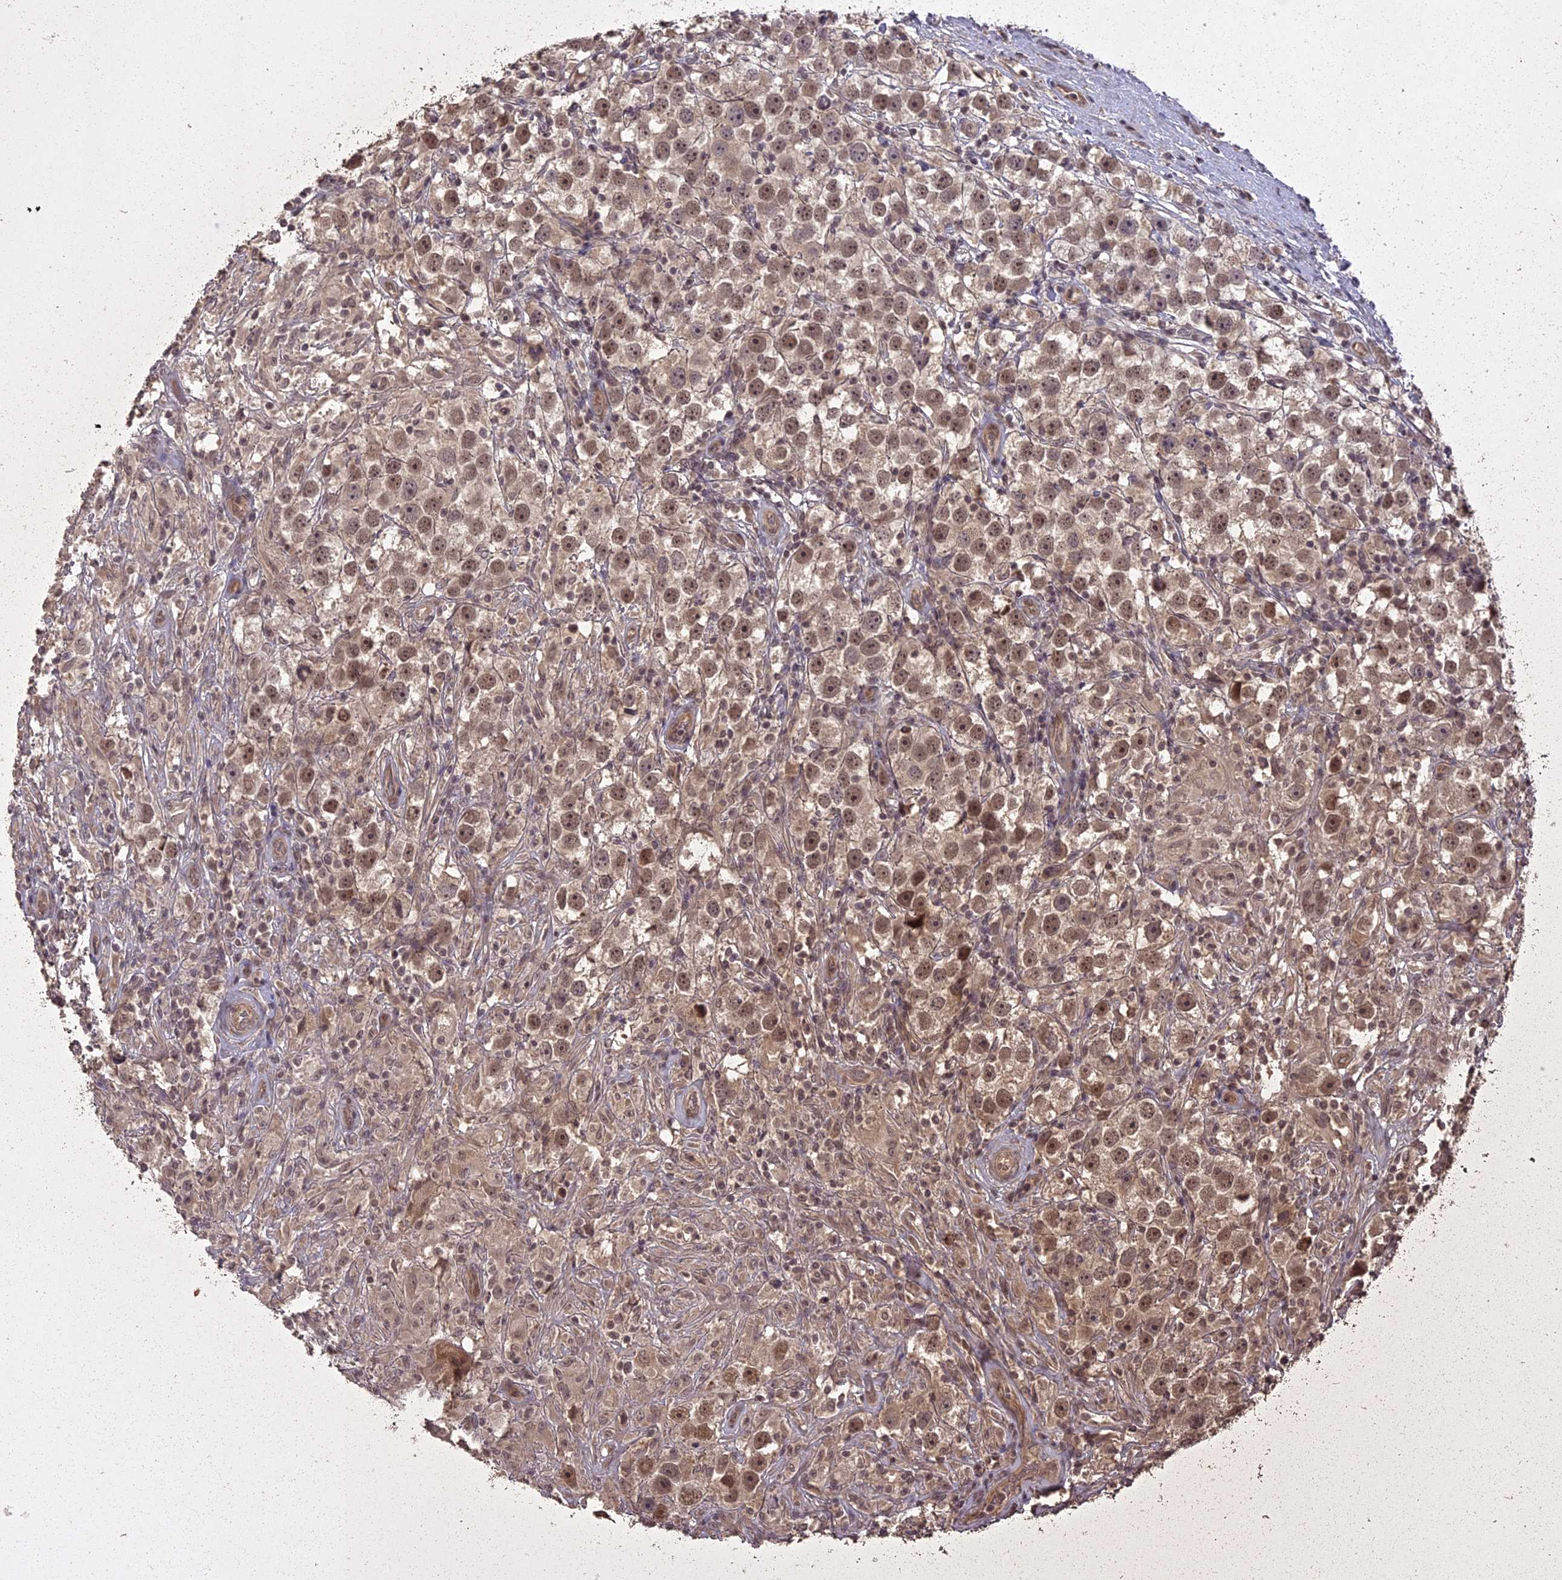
{"staining": {"intensity": "moderate", "quantity": ">75%", "location": "nuclear"}, "tissue": "testis cancer", "cell_type": "Tumor cells", "image_type": "cancer", "snomed": [{"axis": "morphology", "description": "Seminoma, NOS"}, {"axis": "topography", "description": "Testis"}], "caption": "Moderate nuclear positivity is appreciated in about >75% of tumor cells in testis seminoma.", "gene": "LIN37", "patient": {"sex": "male", "age": 49}}